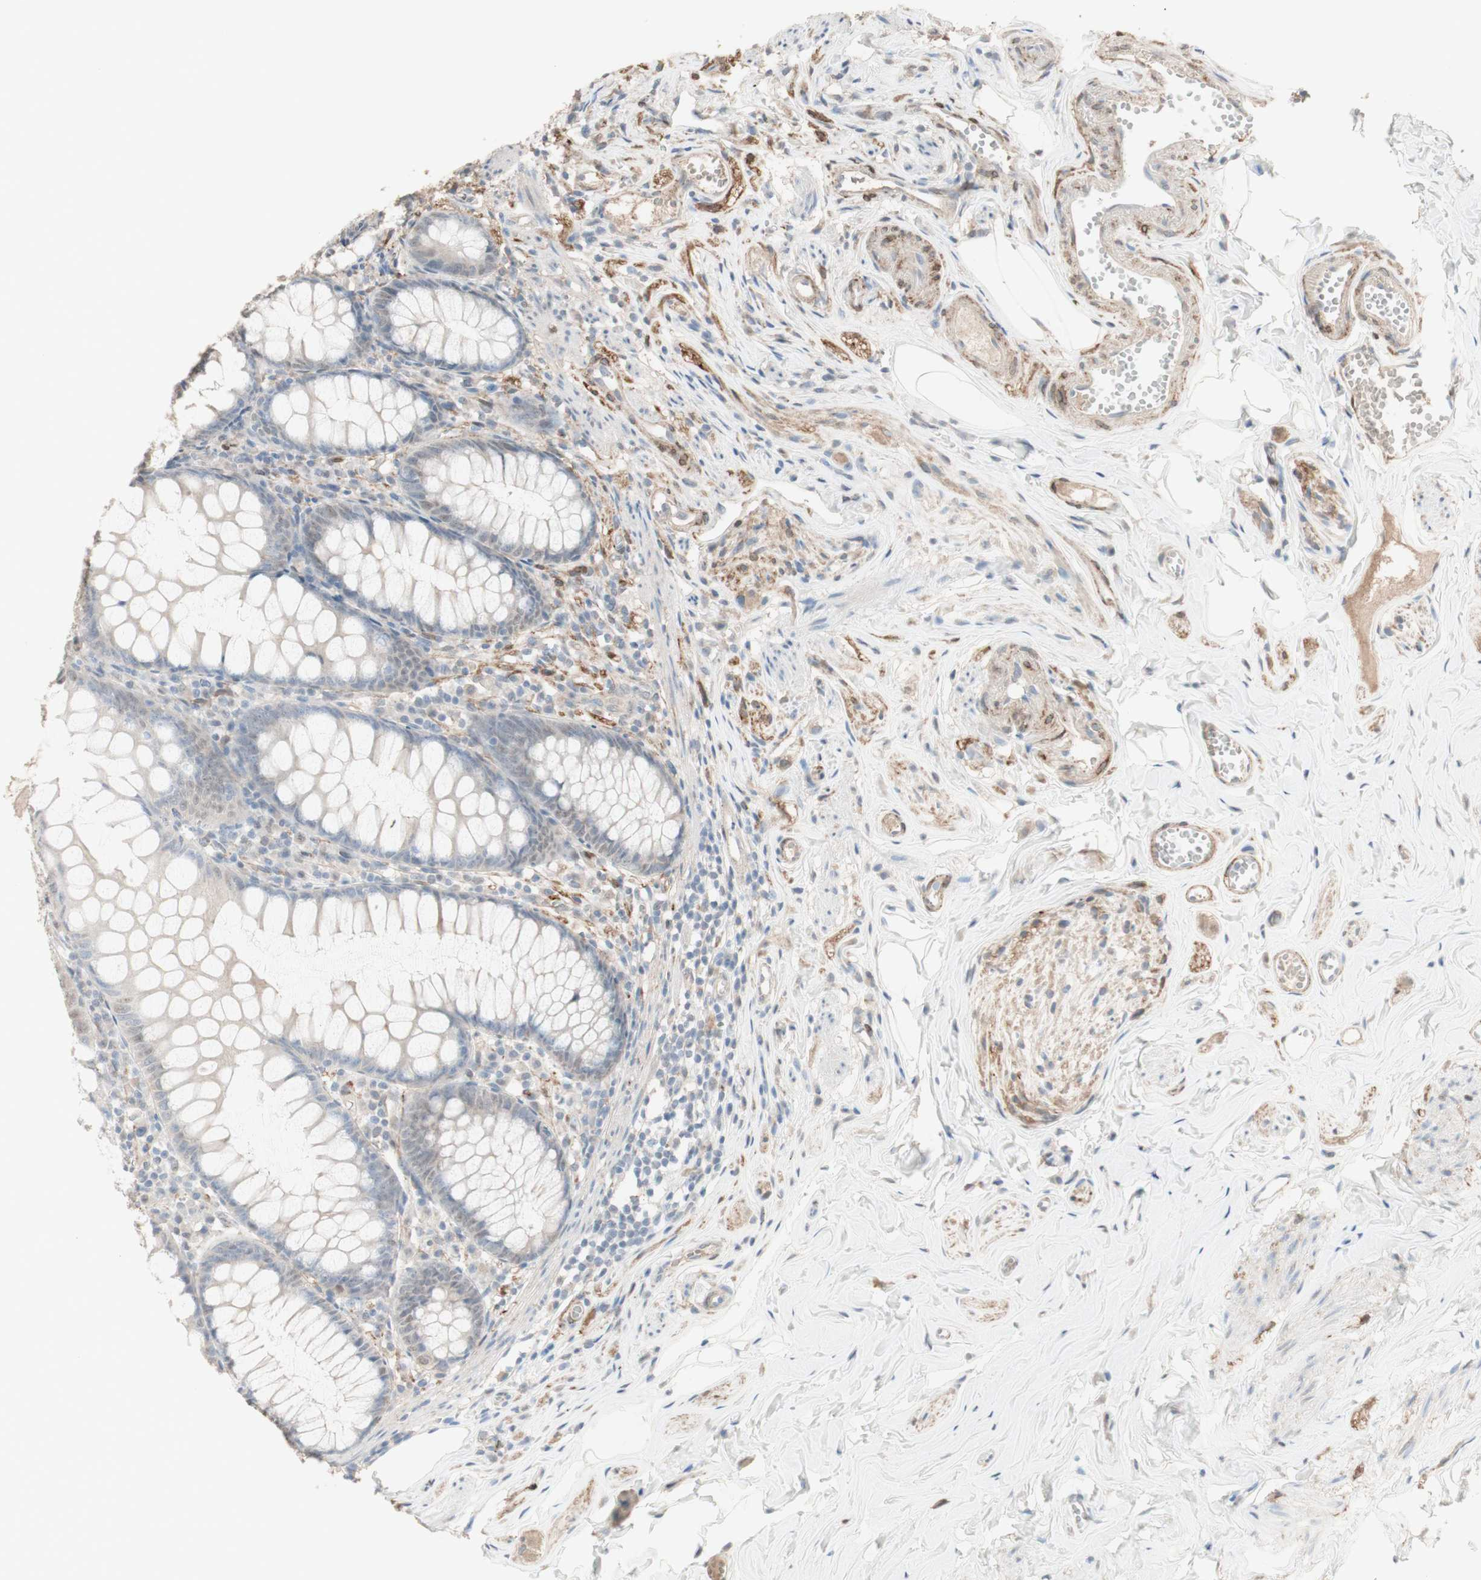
{"staining": {"intensity": "negative", "quantity": "none", "location": "none"}, "tissue": "appendix", "cell_type": "Glandular cells", "image_type": "normal", "snomed": [{"axis": "morphology", "description": "Normal tissue, NOS"}, {"axis": "topography", "description": "Appendix"}], "caption": "The histopathology image displays no staining of glandular cells in benign appendix. (Stains: DAB (3,3'-diaminobenzidine) immunohistochemistry with hematoxylin counter stain, Microscopy: brightfield microscopy at high magnification).", "gene": "MUC3A", "patient": {"sex": "female", "age": 77}}